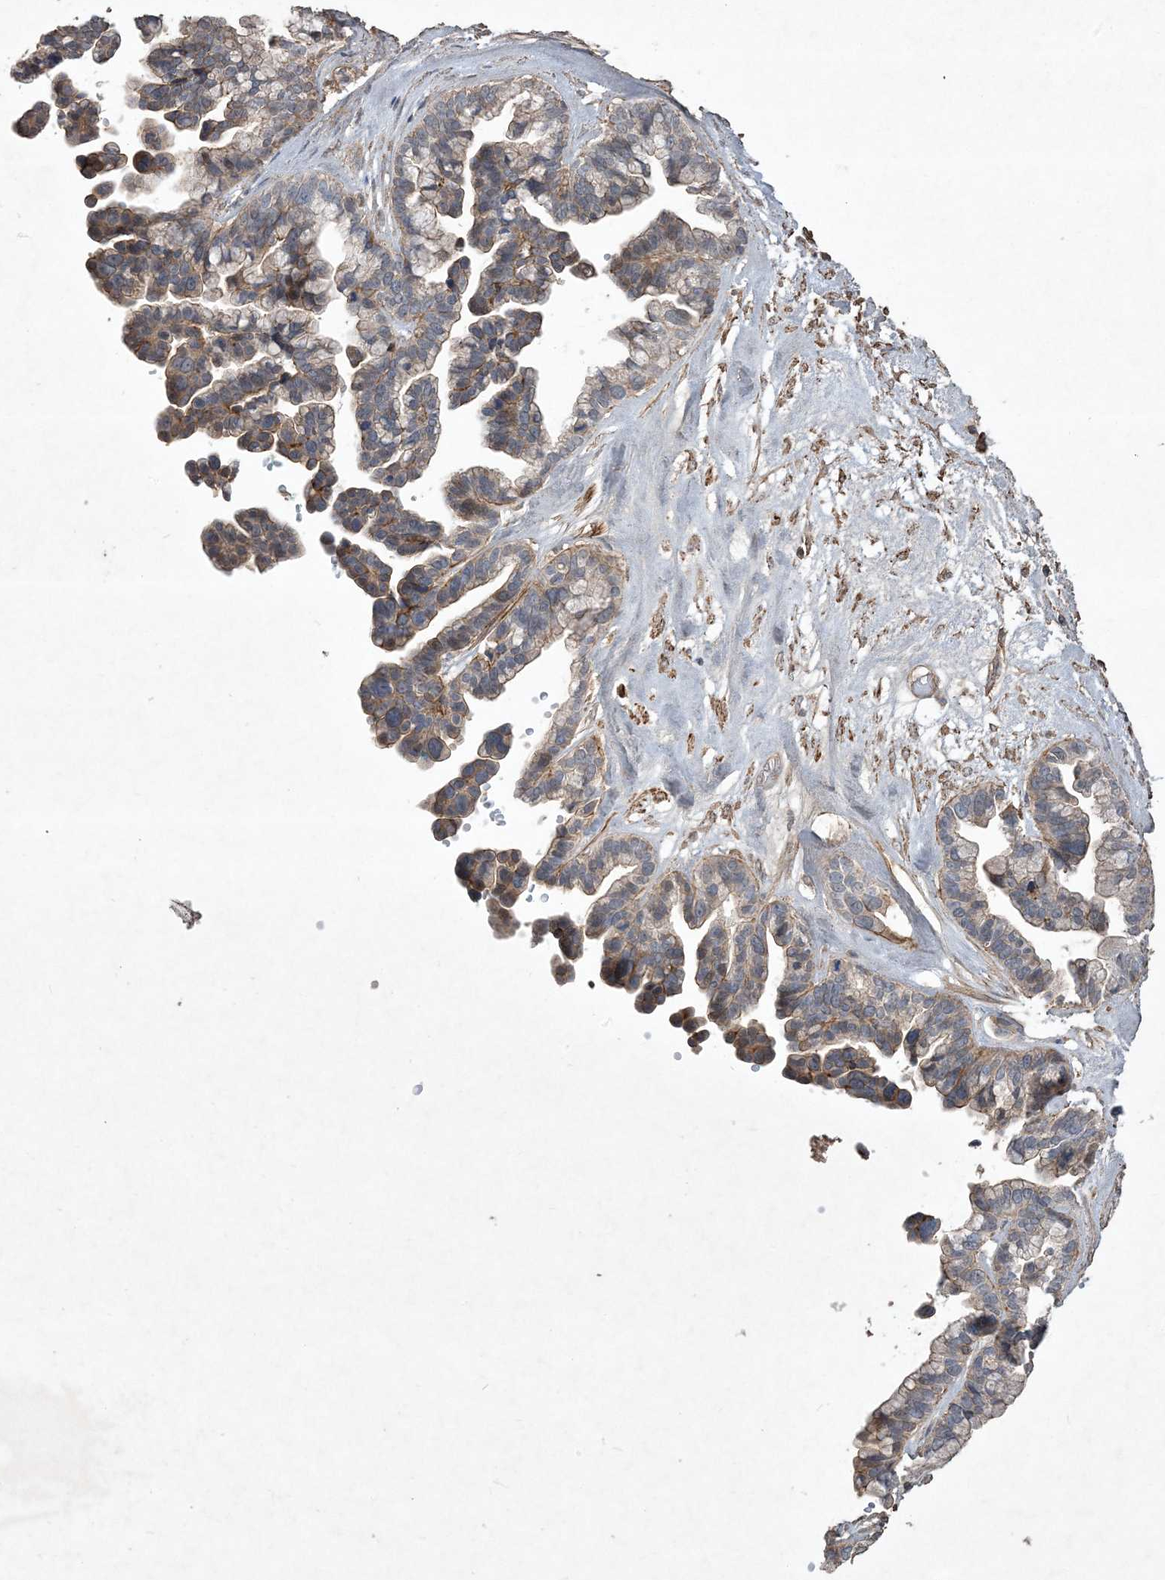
{"staining": {"intensity": "moderate", "quantity": ">75%", "location": "cytoplasmic/membranous"}, "tissue": "ovarian cancer", "cell_type": "Tumor cells", "image_type": "cancer", "snomed": [{"axis": "morphology", "description": "Cystadenocarcinoma, serous, NOS"}, {"axis": "topography", "description": "Ovary"}], "caption": "Protein staining of ovarian cancer tissue demonstrates moderate cytoplasmic/membranous staining in about >75% of tumor cells.", "gene": "PRRT3", "patient": {"sex": "female", "age": 56}}